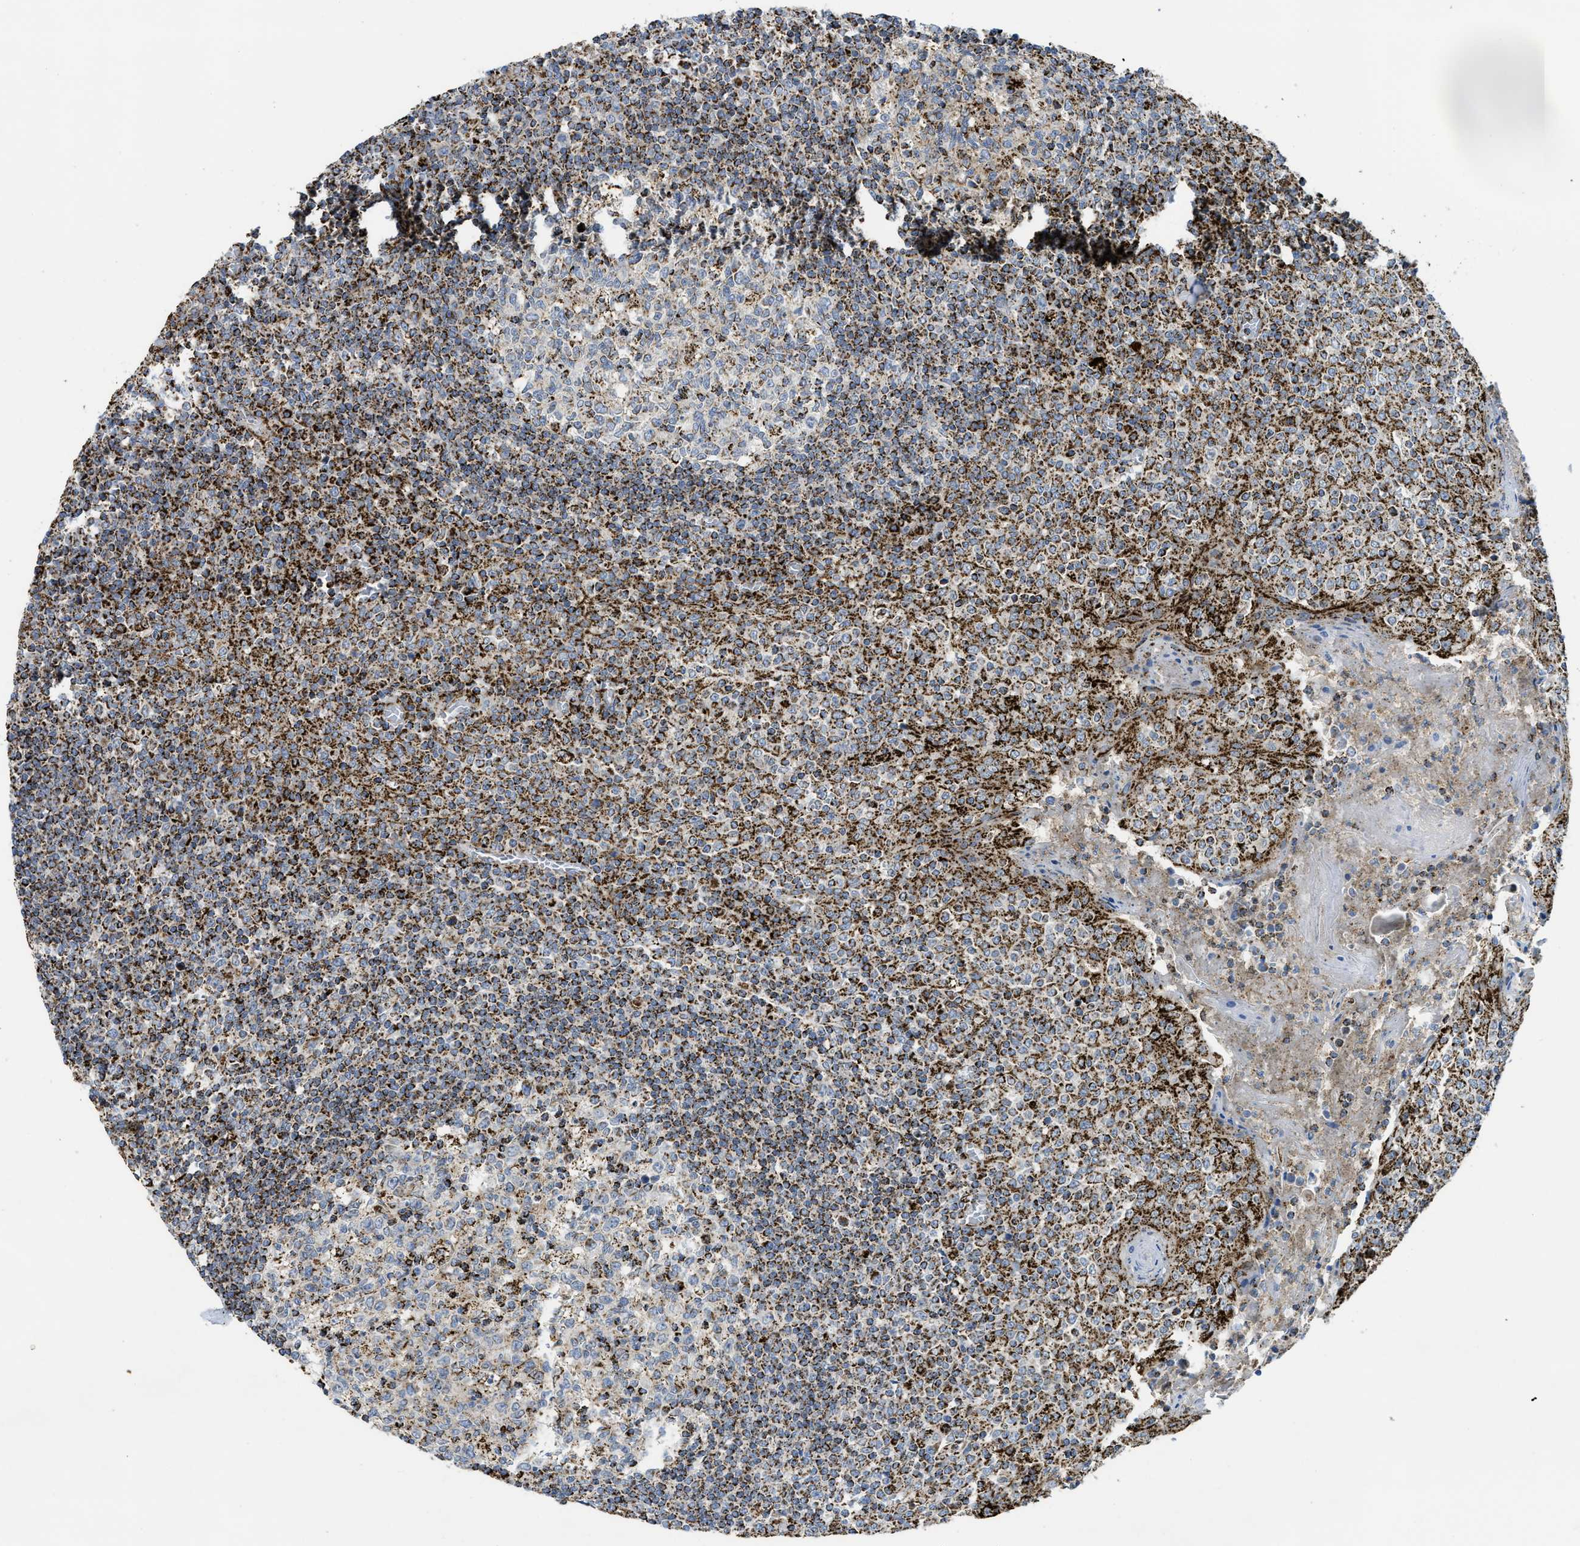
{"staining": {"intensity": "strong", "quantity": "25%-75%", "location": "cytoplasmic/membranous"}, "tissue": "tonsil", "cell_type": "Germinal center cells", "image_type": "normal", "snomed": [{"axis": "morphology", "description": "Normal tissue, NOS"}, {"axis": "topography", "description": "Tonsil"}], "caption": "Immunohistochemical staining of benign tonsil displays strong cytoplasmic/membranous protein staining in approximately 25%-75% of germinal center cells. (IHC, brightfield microscopy, high magnification).", "gene": "SQOR", "patient": {"sex": "female", "age": 19}}